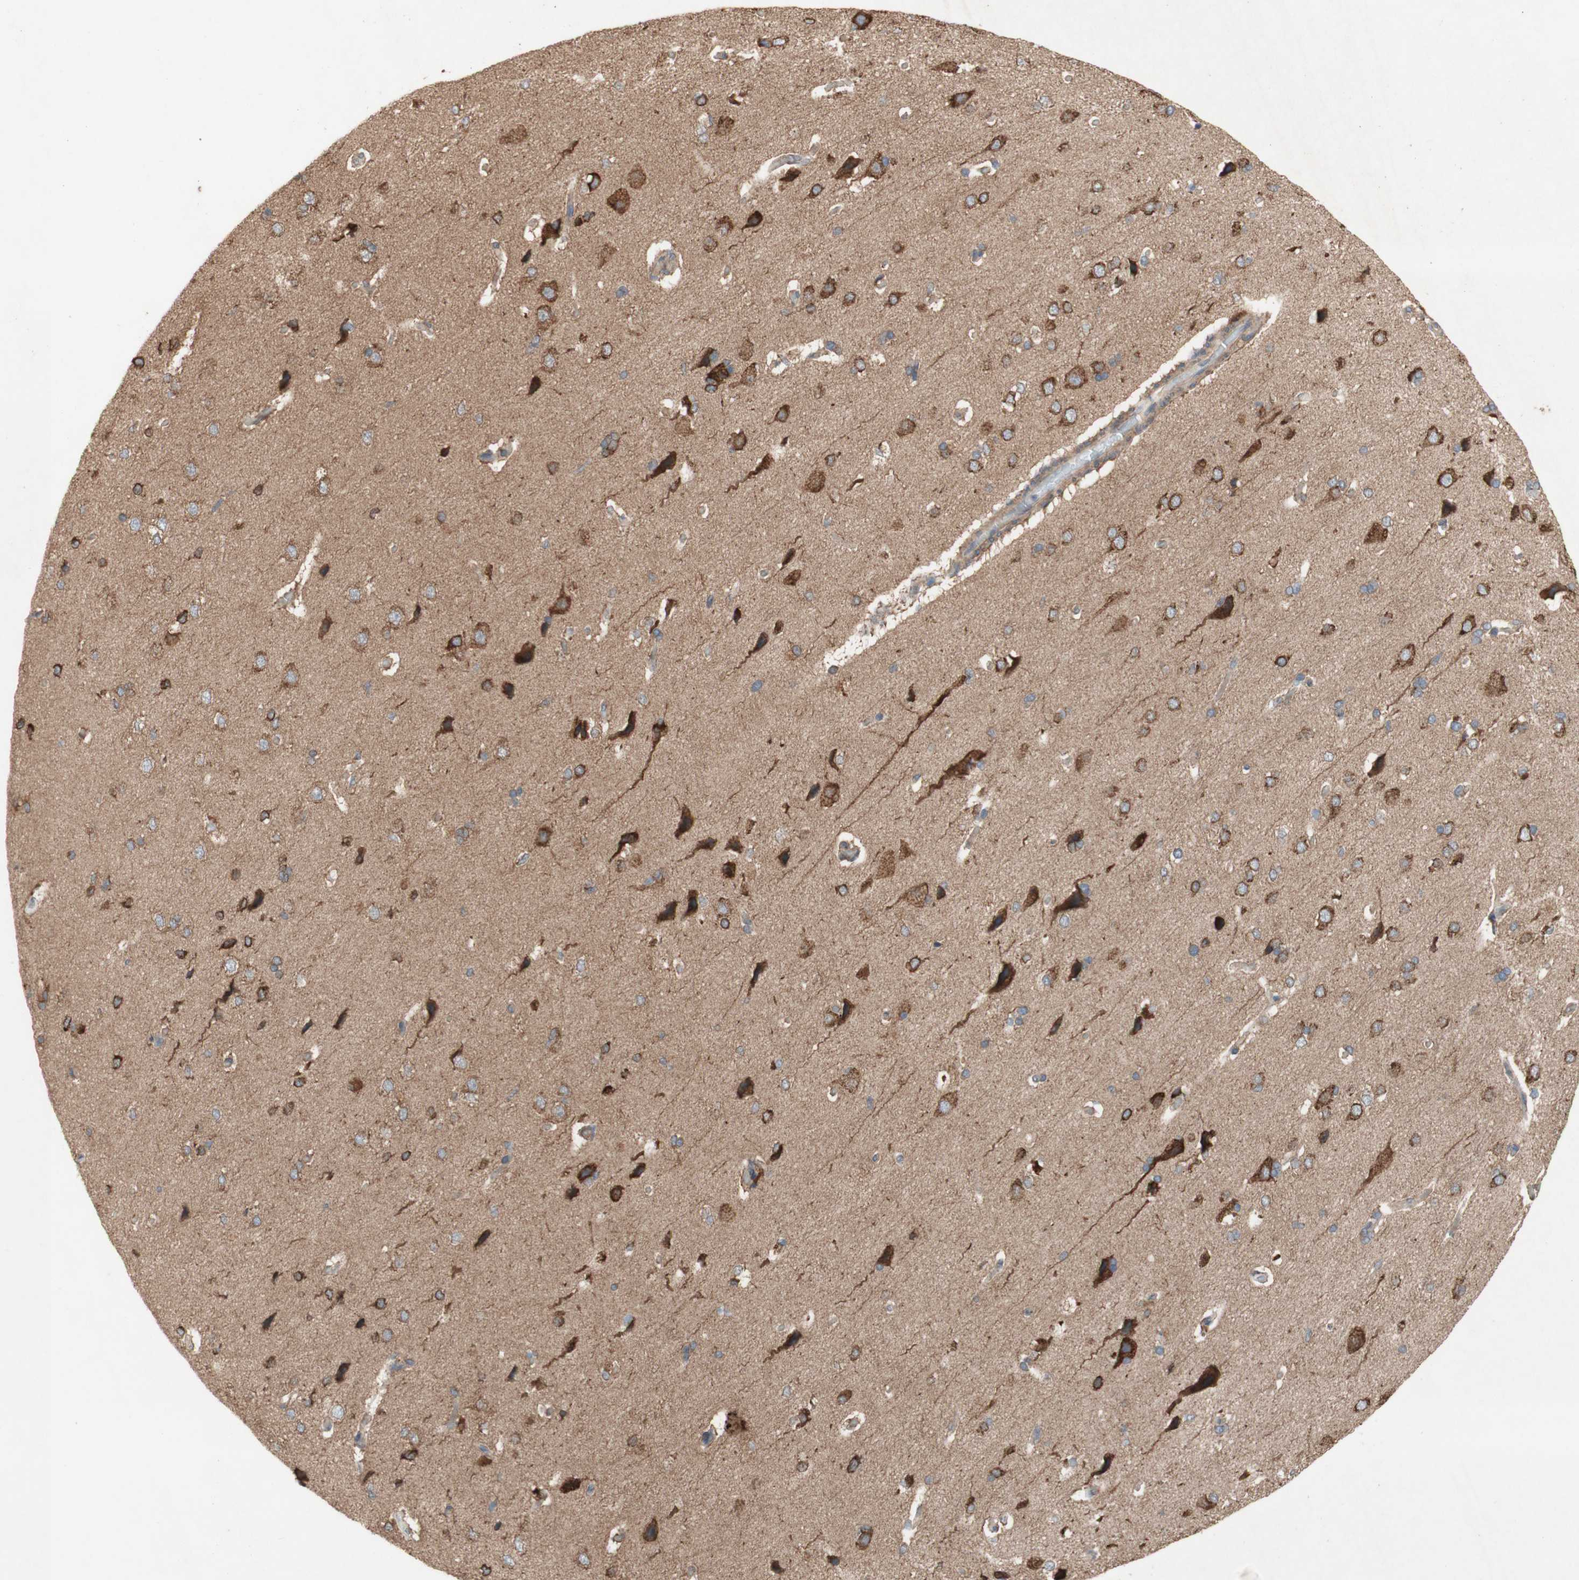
{"staining": {"intensity": "weak", "quantity": "25%-75%", "location": "cytoplasmic/membranous"}, "tissue": "cerebral cortex", "cell_type": "Endothelial cells", "image_type": "normal", "snomed": [{"axis": "morphology", "description": "Normal tissue, NOS"}, {"axis": "topography", "description": "Cerebral cortex"}], "caption": "Cerebral cortex stained with DAB (3,3'-diaminobenzidine) IHC displays low levels of weak cytoplasmic/membranous staining in about 25%-75% of endothelial cells.", "gene": "SOCS2", "patient": {"sex": "male", "age": 62}}